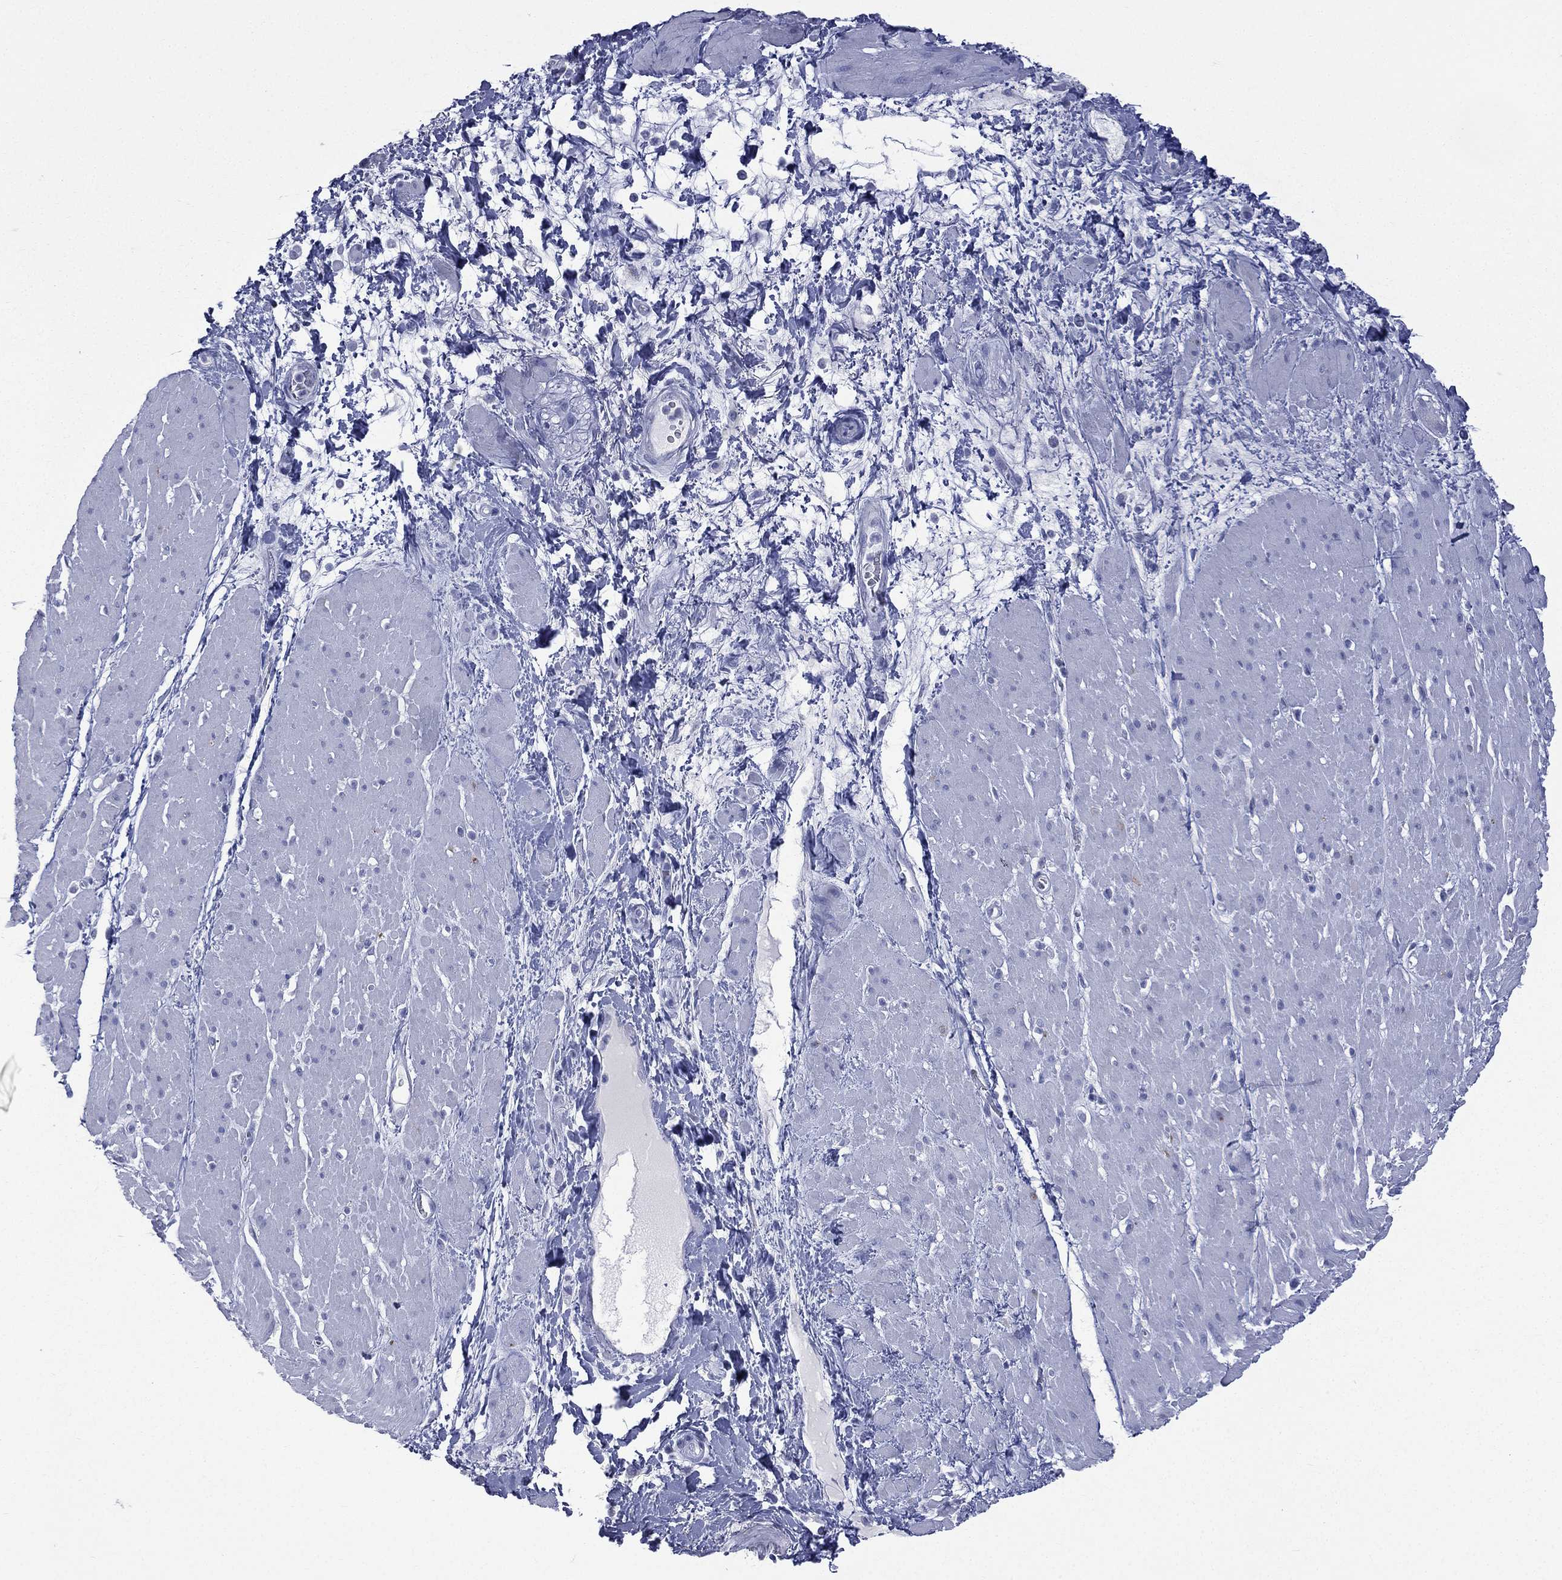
{"staining": {"intensity": "negative", "quantity": "none", "location": "none"}, "tissue": "smooth muscle", "cell_type": "Smooth muscle cells", "image_type": "normal", "snomed": [{"axis": "morphology", "description": "Normal tissue, NOS"}, {"axis": "topography", "description": "Soft tissue"}, {"axis": "topography", "description": "Smooth muscle"}], "caption": "Protein analysis of unremarkable smooth muscle reveals no significant staining in smooth muscle cells. The staining is performed using DAB brown chromogen with nuclei counter-stained in using hematoxylin.", "gene": "CES2", "patient": {"sex": "male", "age": 72}}